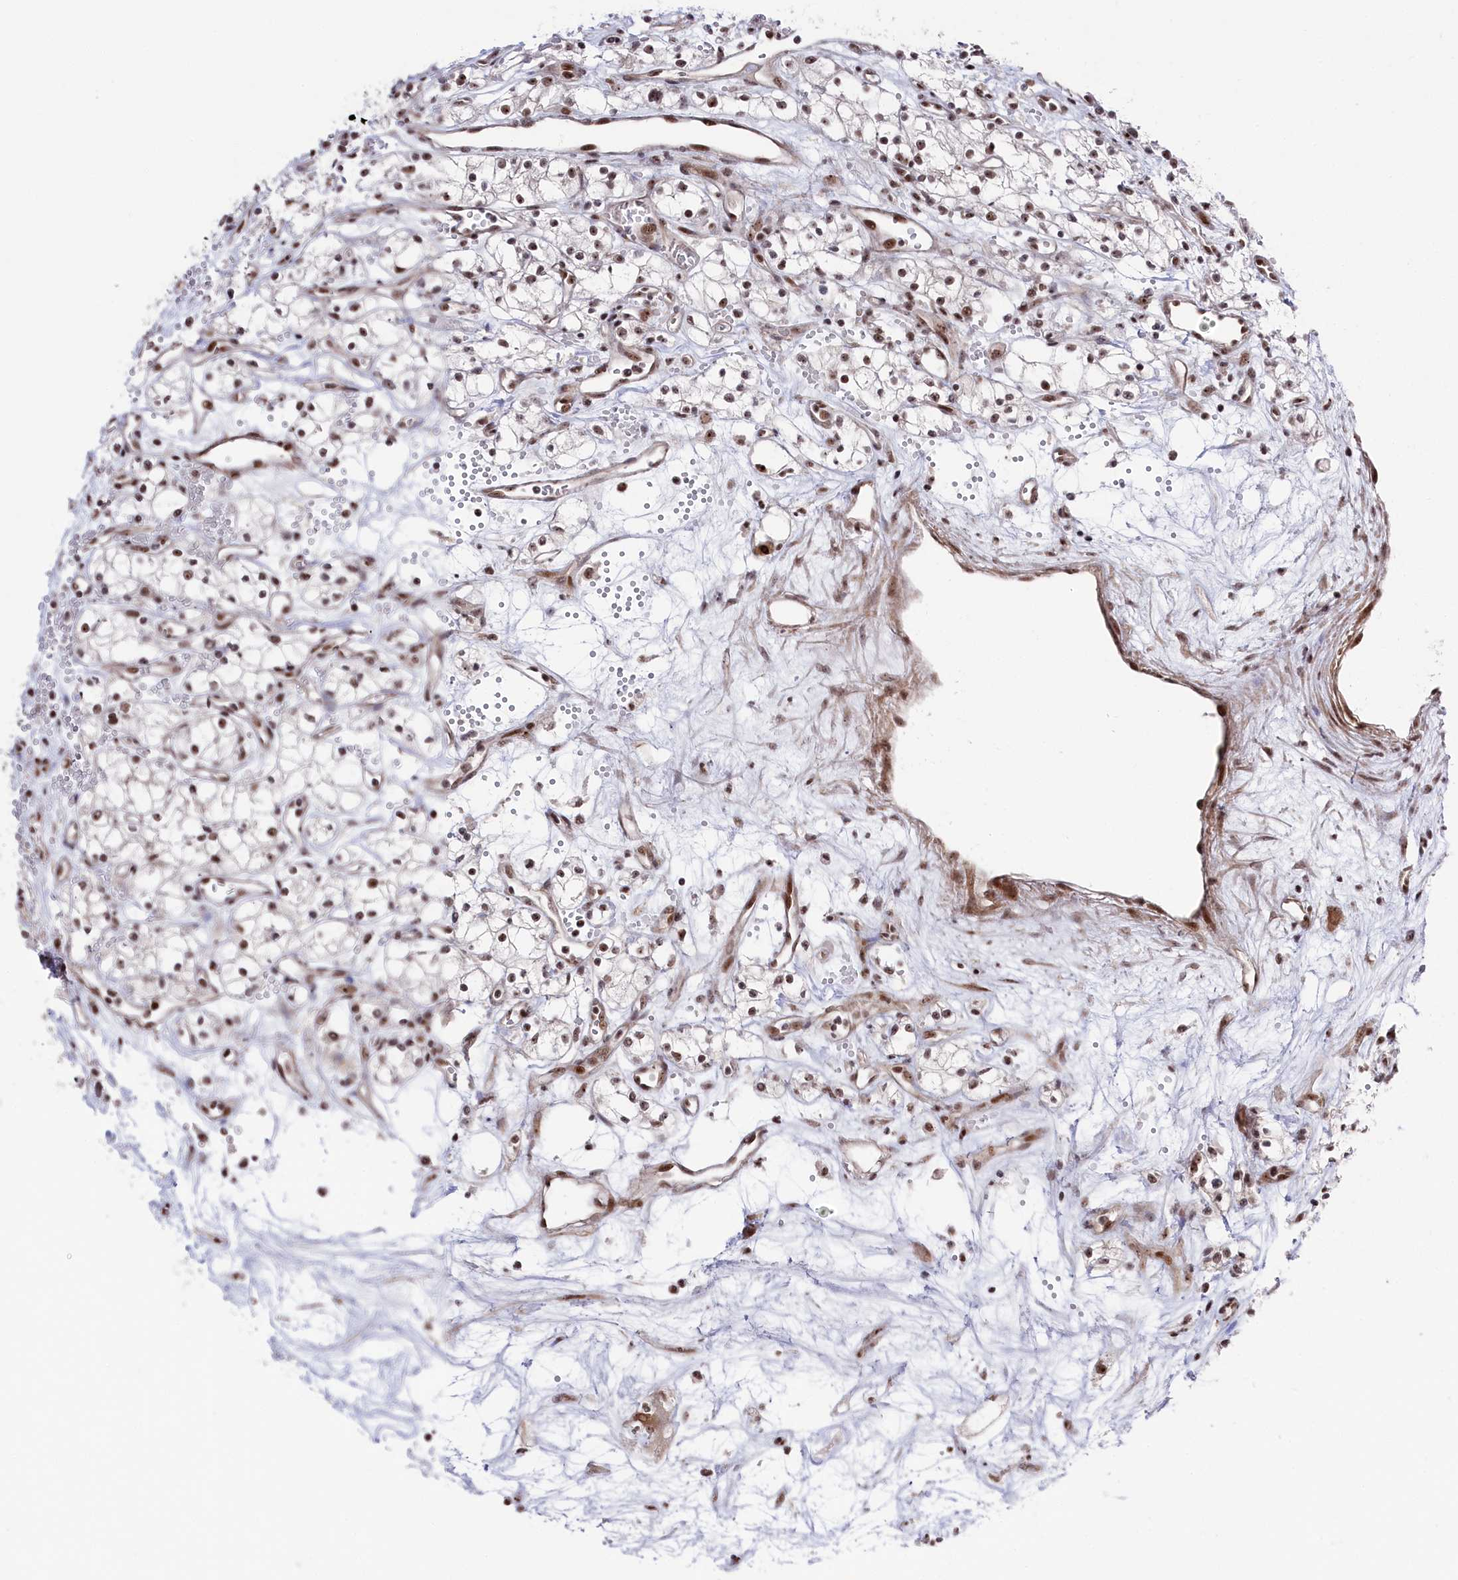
{"staining": {"intensity": "negative", "quantity": "none", "location": "none"}, "tissue": "renal cancer", "cell_type": "Tumor cells", "image_type": "cancer", "snomed": [{"axis": "morphology", "description": "Adenocarcinoma, NOS"}, {"axis": "topography", "description": "Kidney"}], "caption": "Immunohistochemical staining of renal adenocarcinoma displays no significant expression in tumor cells.", "gene": "POLR2H", "patient": {"sex": "male", "age": 59}}